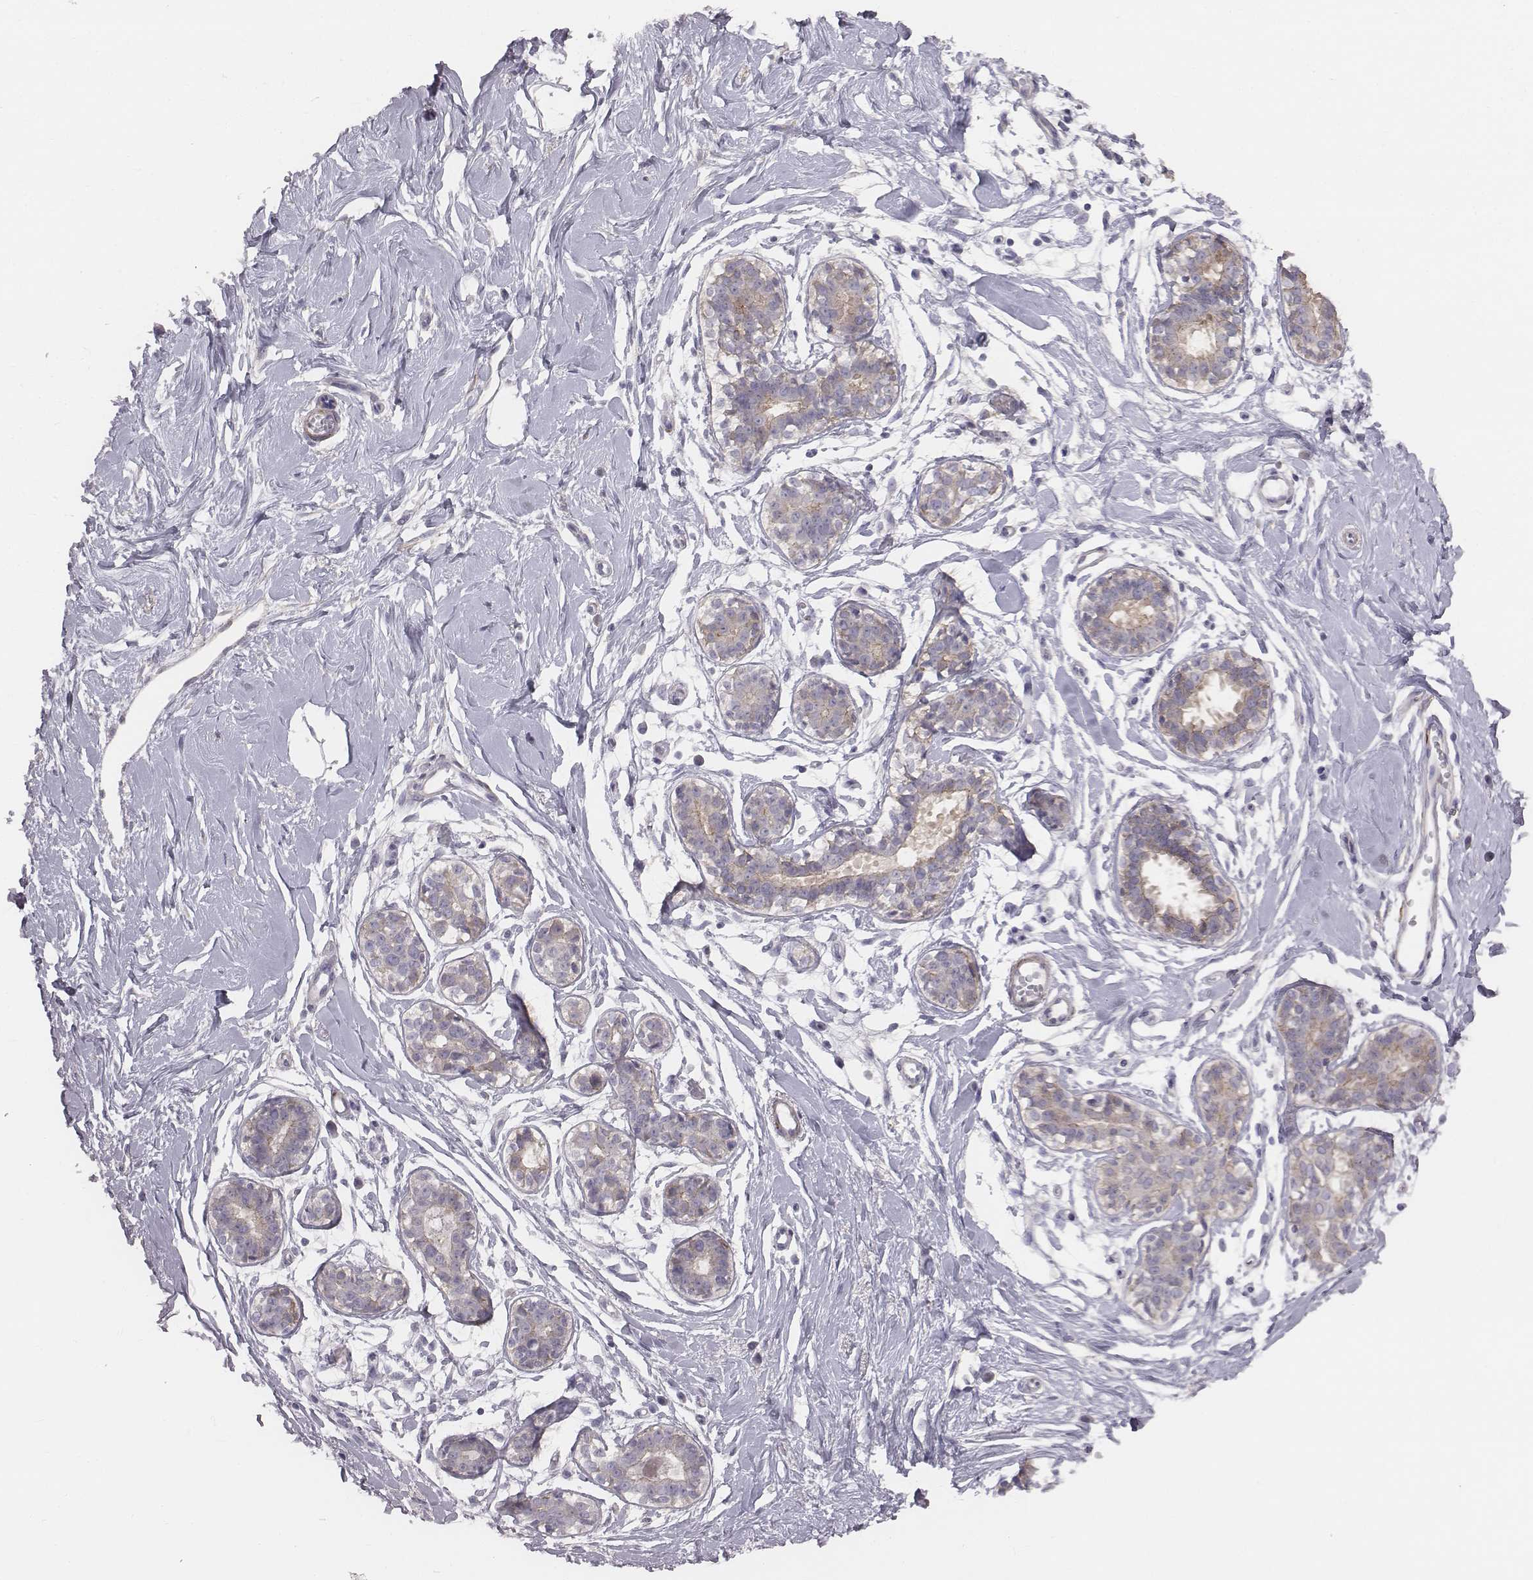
{"staining": {"intensity": "negative", "quantity": "none", "location": "none"}, "tissue": "breast", "cell_type": "Adipocytes", "image_type": "normal", "snomed": [{"axis": "morphology", "description": "Normal tissue, NOS"}, {"axis": "topography", "description": "Breast"}], "caption": "Immunohistochemical staining of benign human breast exhibits no significant expression in adipocytes.", "gene": "PRKCZ", "patient": {"sex": "female", "age": 49}}